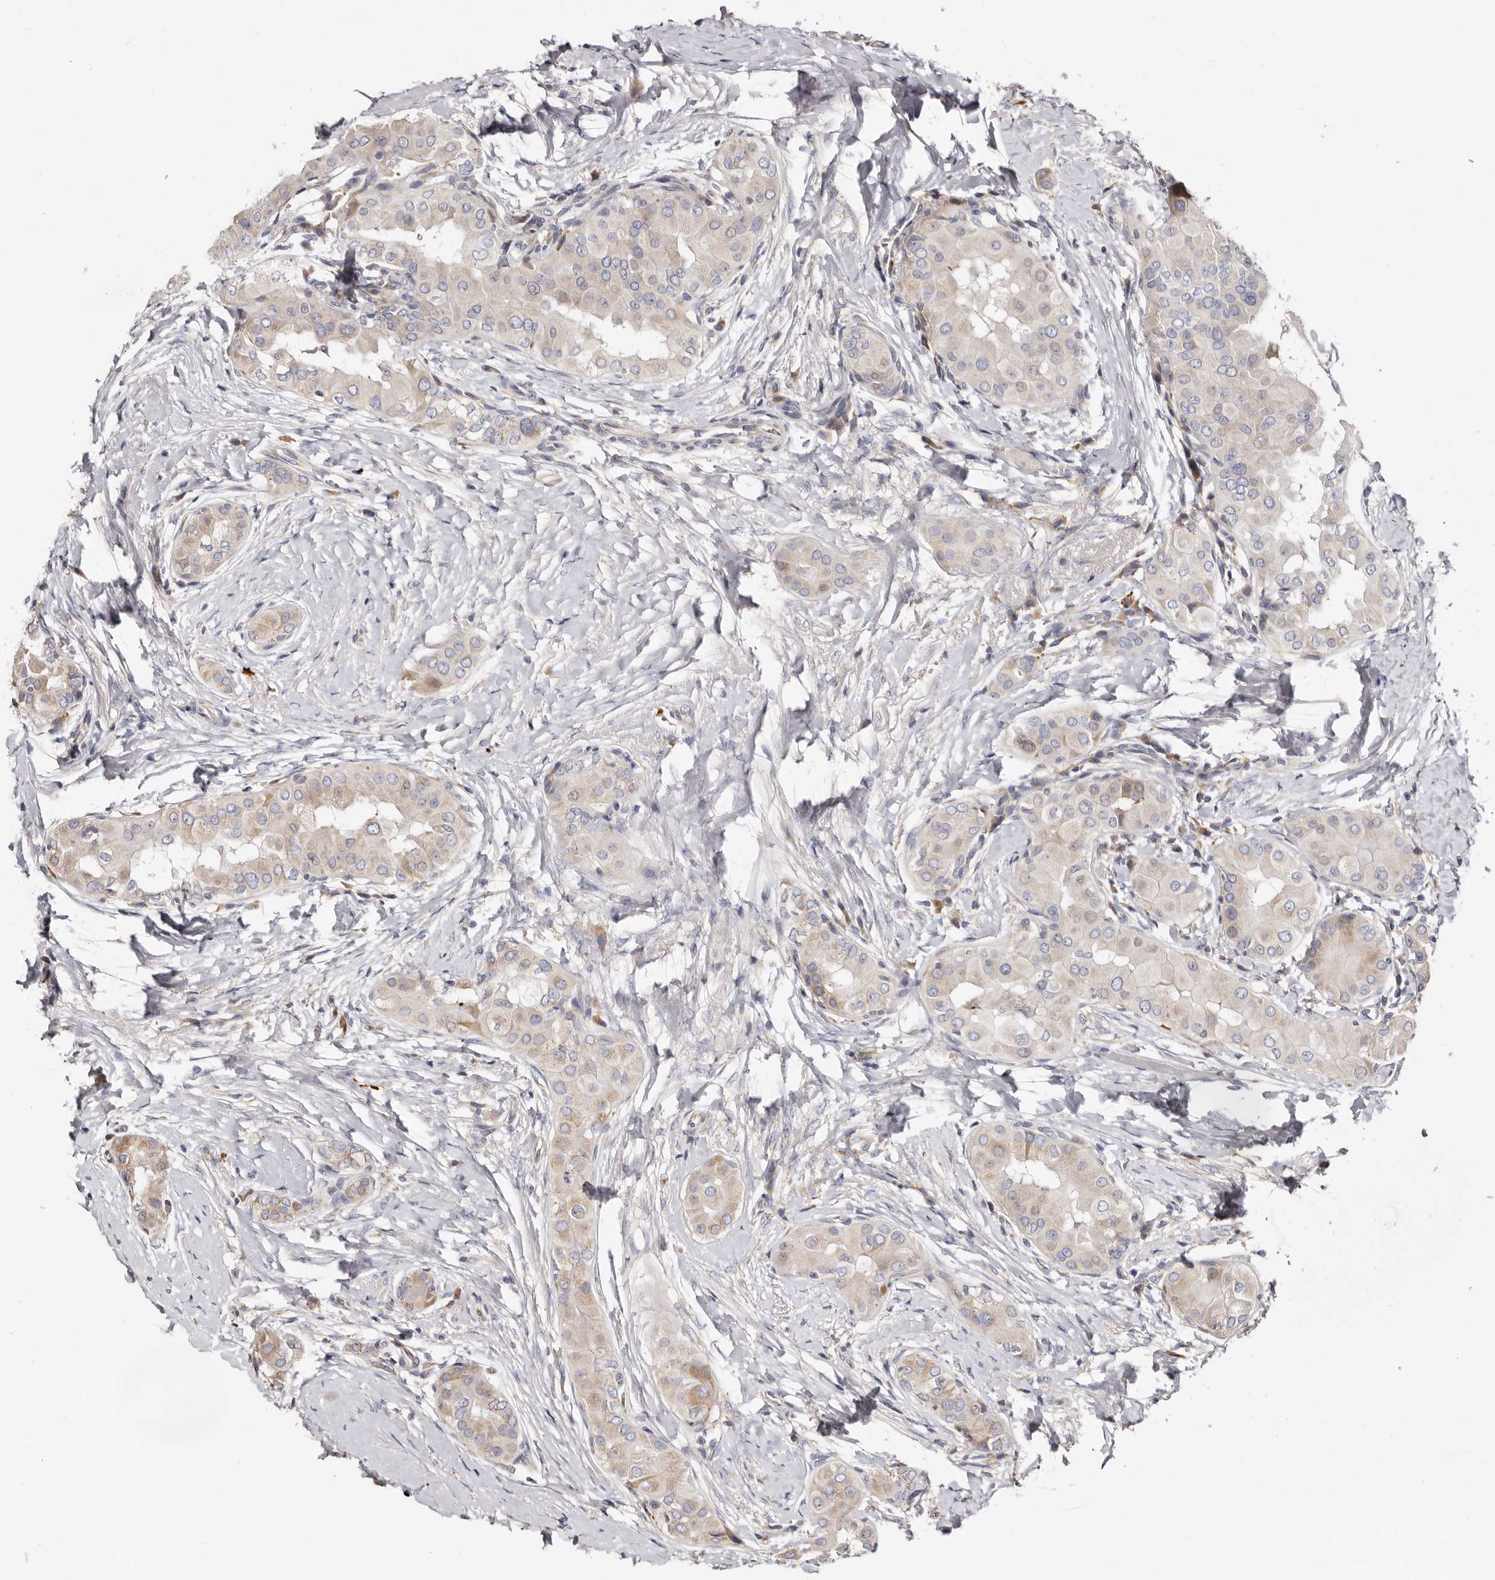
{"staining": {"intensity": "weak", "quantity": ">75%", "location": "cytoplasmic/membranous"}, "tissue": "thyroid cancer", "cell_type": "Tumor cells", "image_type": "cancer", "snomed": [{"axis": "morphology", "description": "Papillary adenocarcinoma, NOS"}, {"axis": "topography", "description": "Thyroid gland"}], "caption": "There is low levels of weak cytoplasmic/membranous staining in tumor cells of thyroid cancer, as demonstrated by immunohistochemical staining (brown color).", "gene": "ASIC5", "patient": {"sex": "male", "age": 33}}